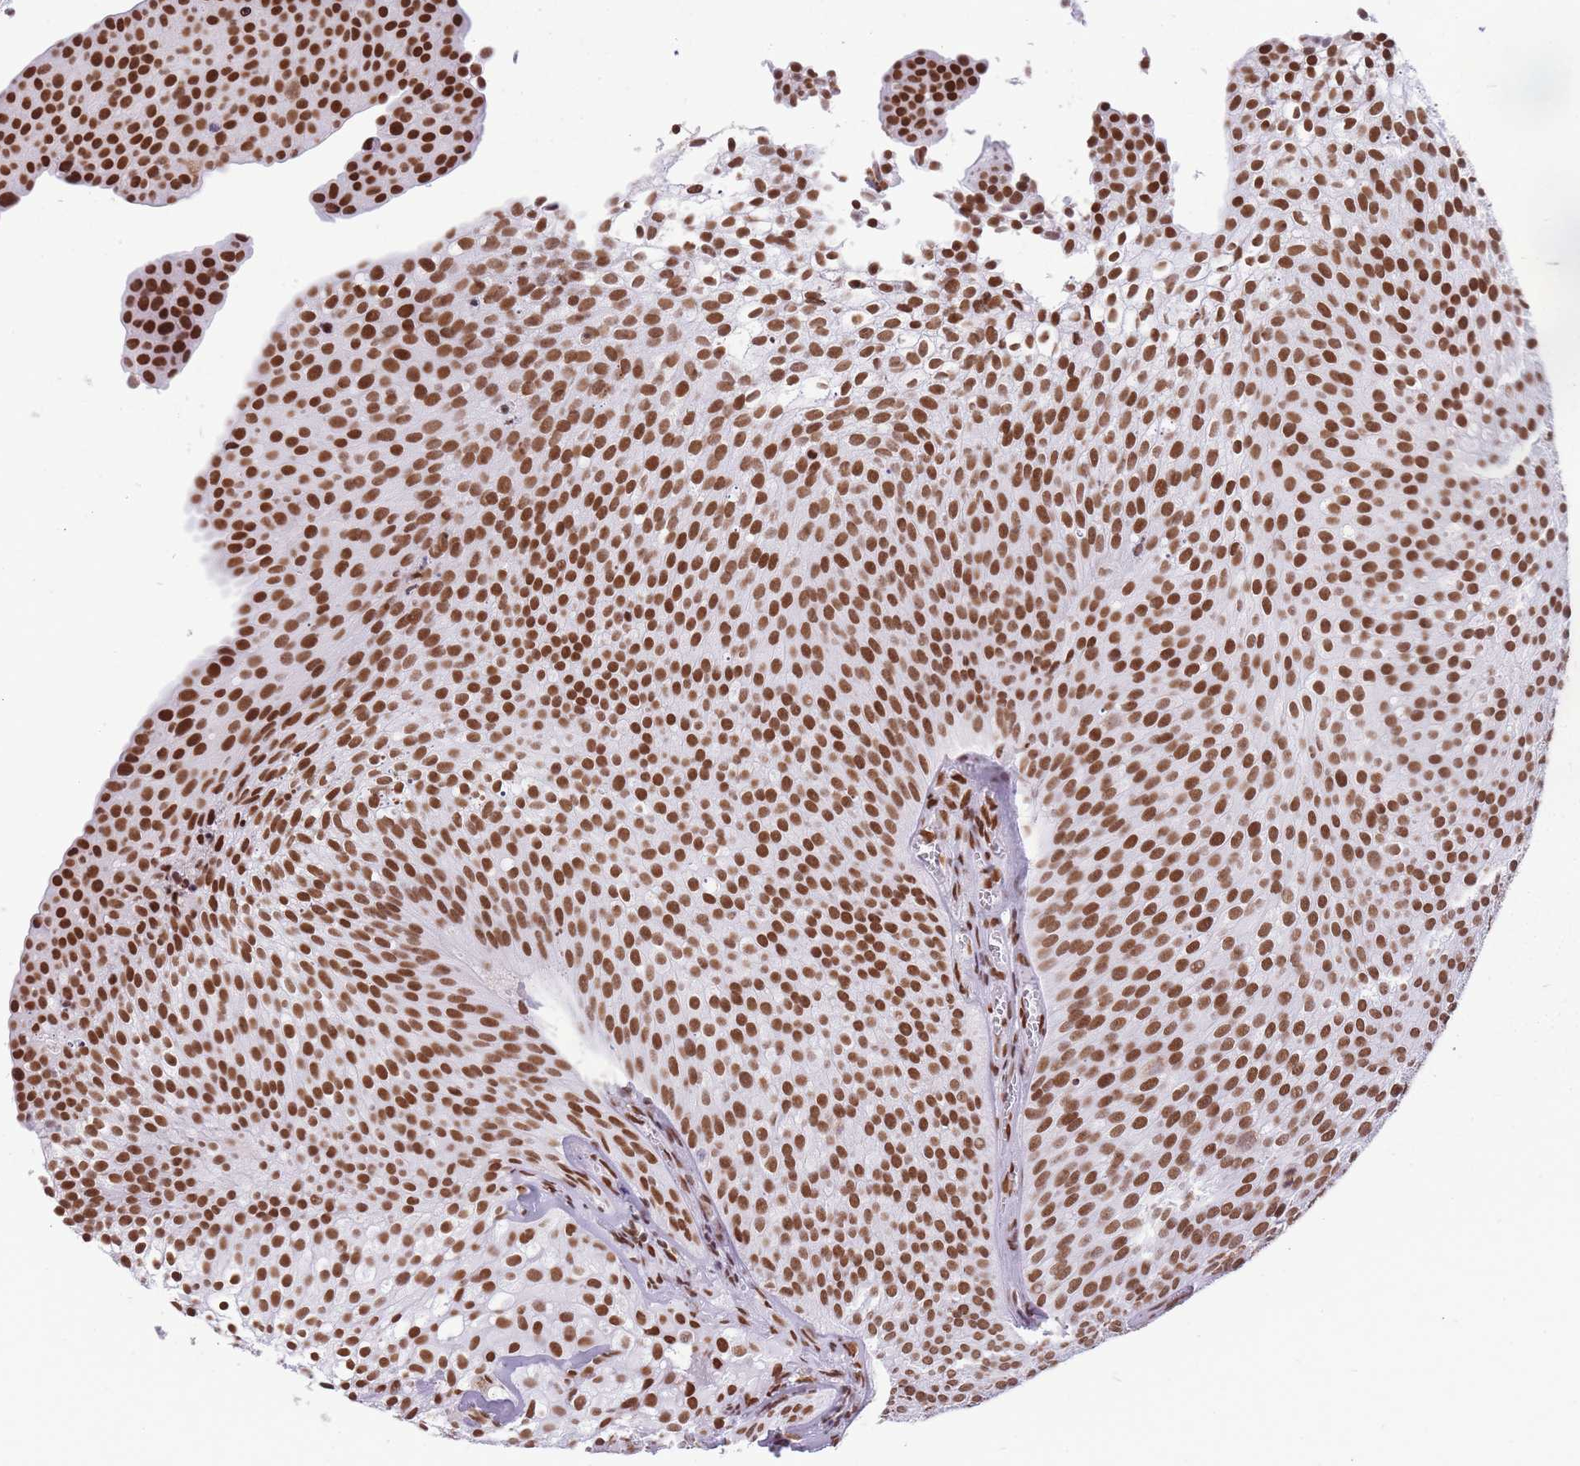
{"staining": {"intensity": "strong", "quantity": ">75%", "location": "nuclear"}, "tissue": "urothelial cancer", "cell_type": "Tumor cells", "image_type": "cancer", "snomed": [{"axis": "morphology", "description": "Urothelial carcinoma, Low grade"}, {"axis": "topography", "description": "Urinary bladder"}], "caption": "Immunohistochemistry (DAB) staining of low-grade urothelial carcinoma exhibits strong nuclear protein expression in approximately >75% of tumor cells. Immunohistochemistry stains the protein in brown and the nuclei are stained blue.", "gene": "HNRNPUL1", "patient": {"sex": "male", "age": 91}}